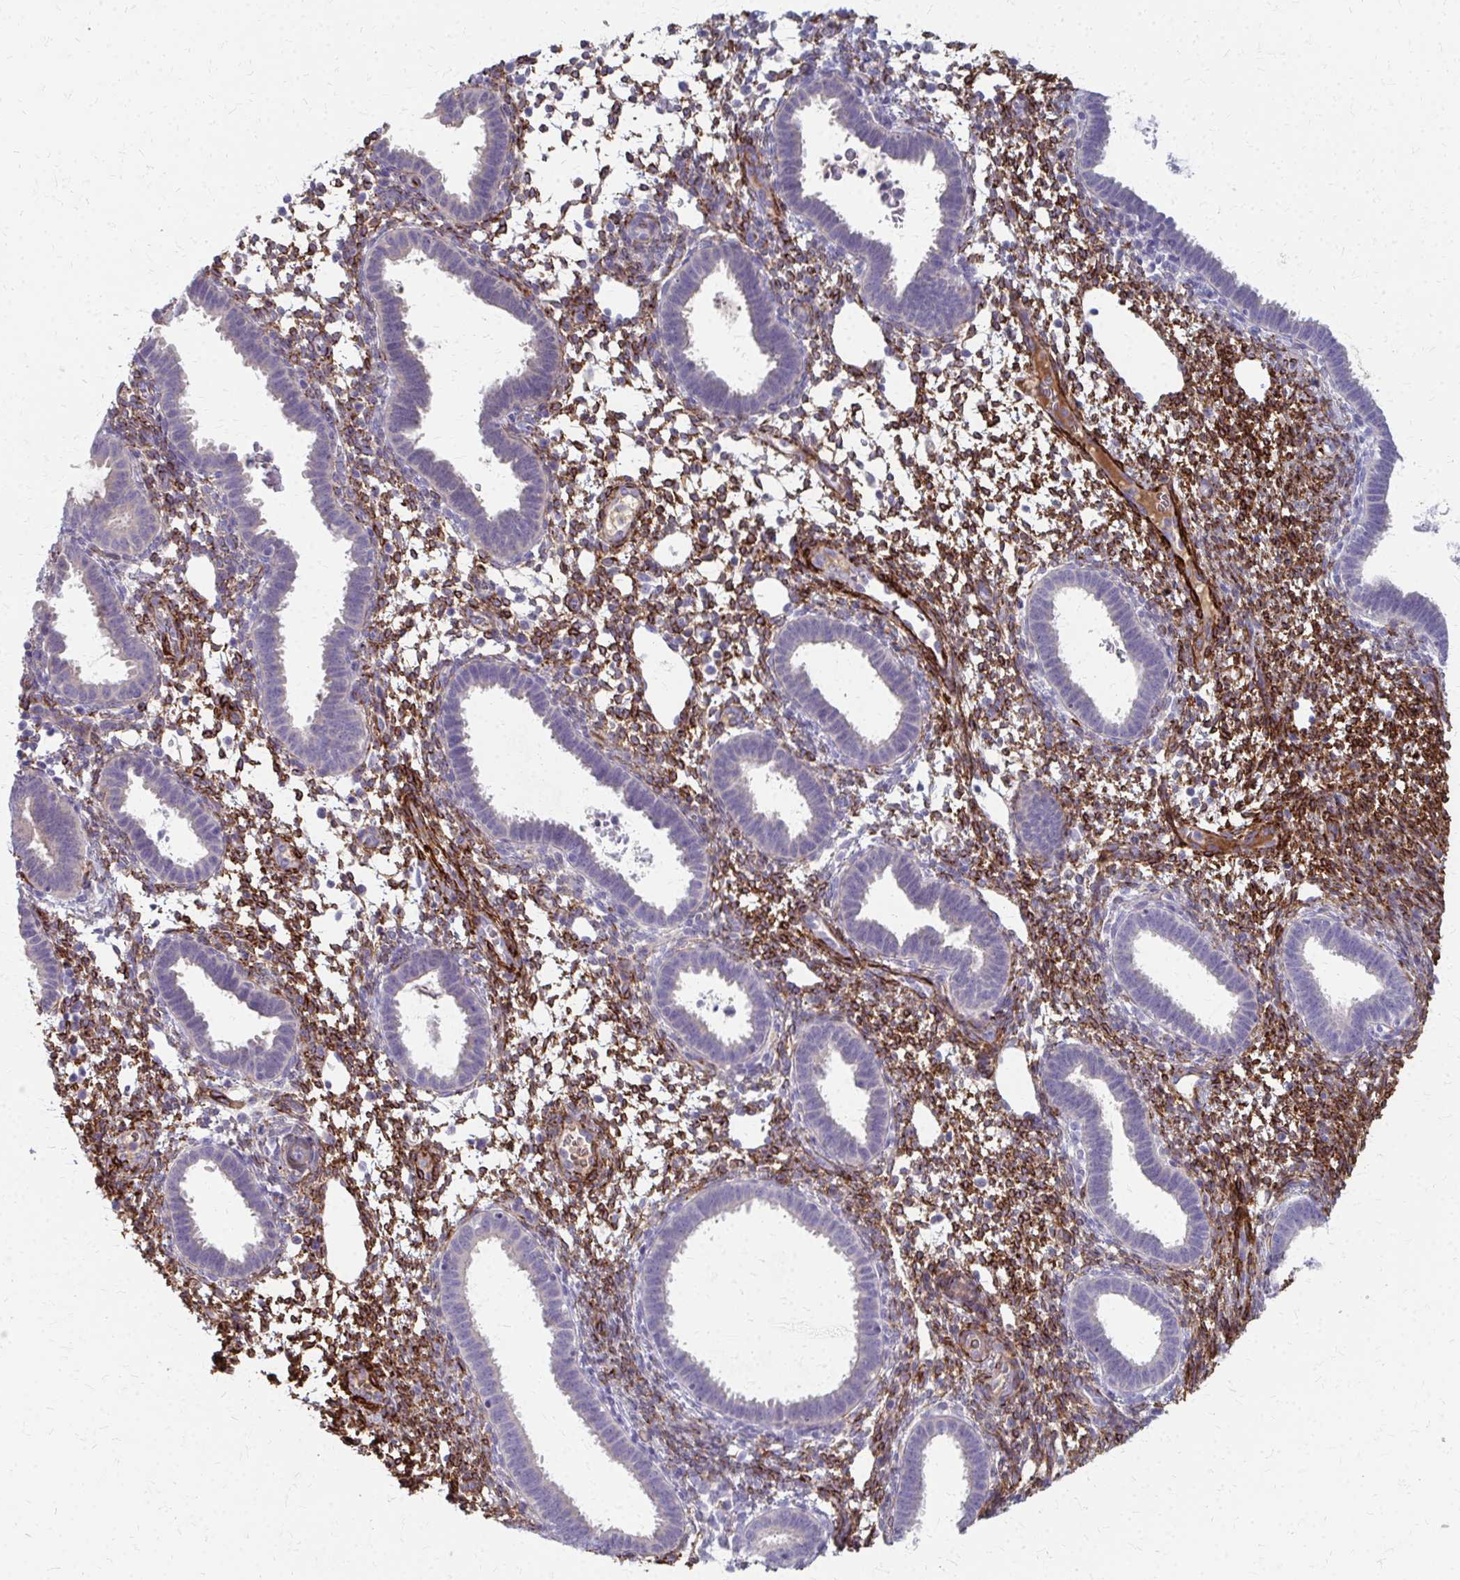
{"staining": {"intensity": "negative", "quantity": "none", "location": "none"}, "tissue": "endometrial cancer", "cell_type": "Tumor cells", "image_type": "cancer", "snomed": [{"axis": "morphology", "description": "Adenocarcinoma, NOS"}, {"axis": "topography", "description": "Uterus"}], "caption": "This is a image of immunohistochemistry staining of endometrial cancer, which shows no positivity in tumor cells.", "gene": "ADIPOQ", "patient": {"sex": "female", "age": 44}}